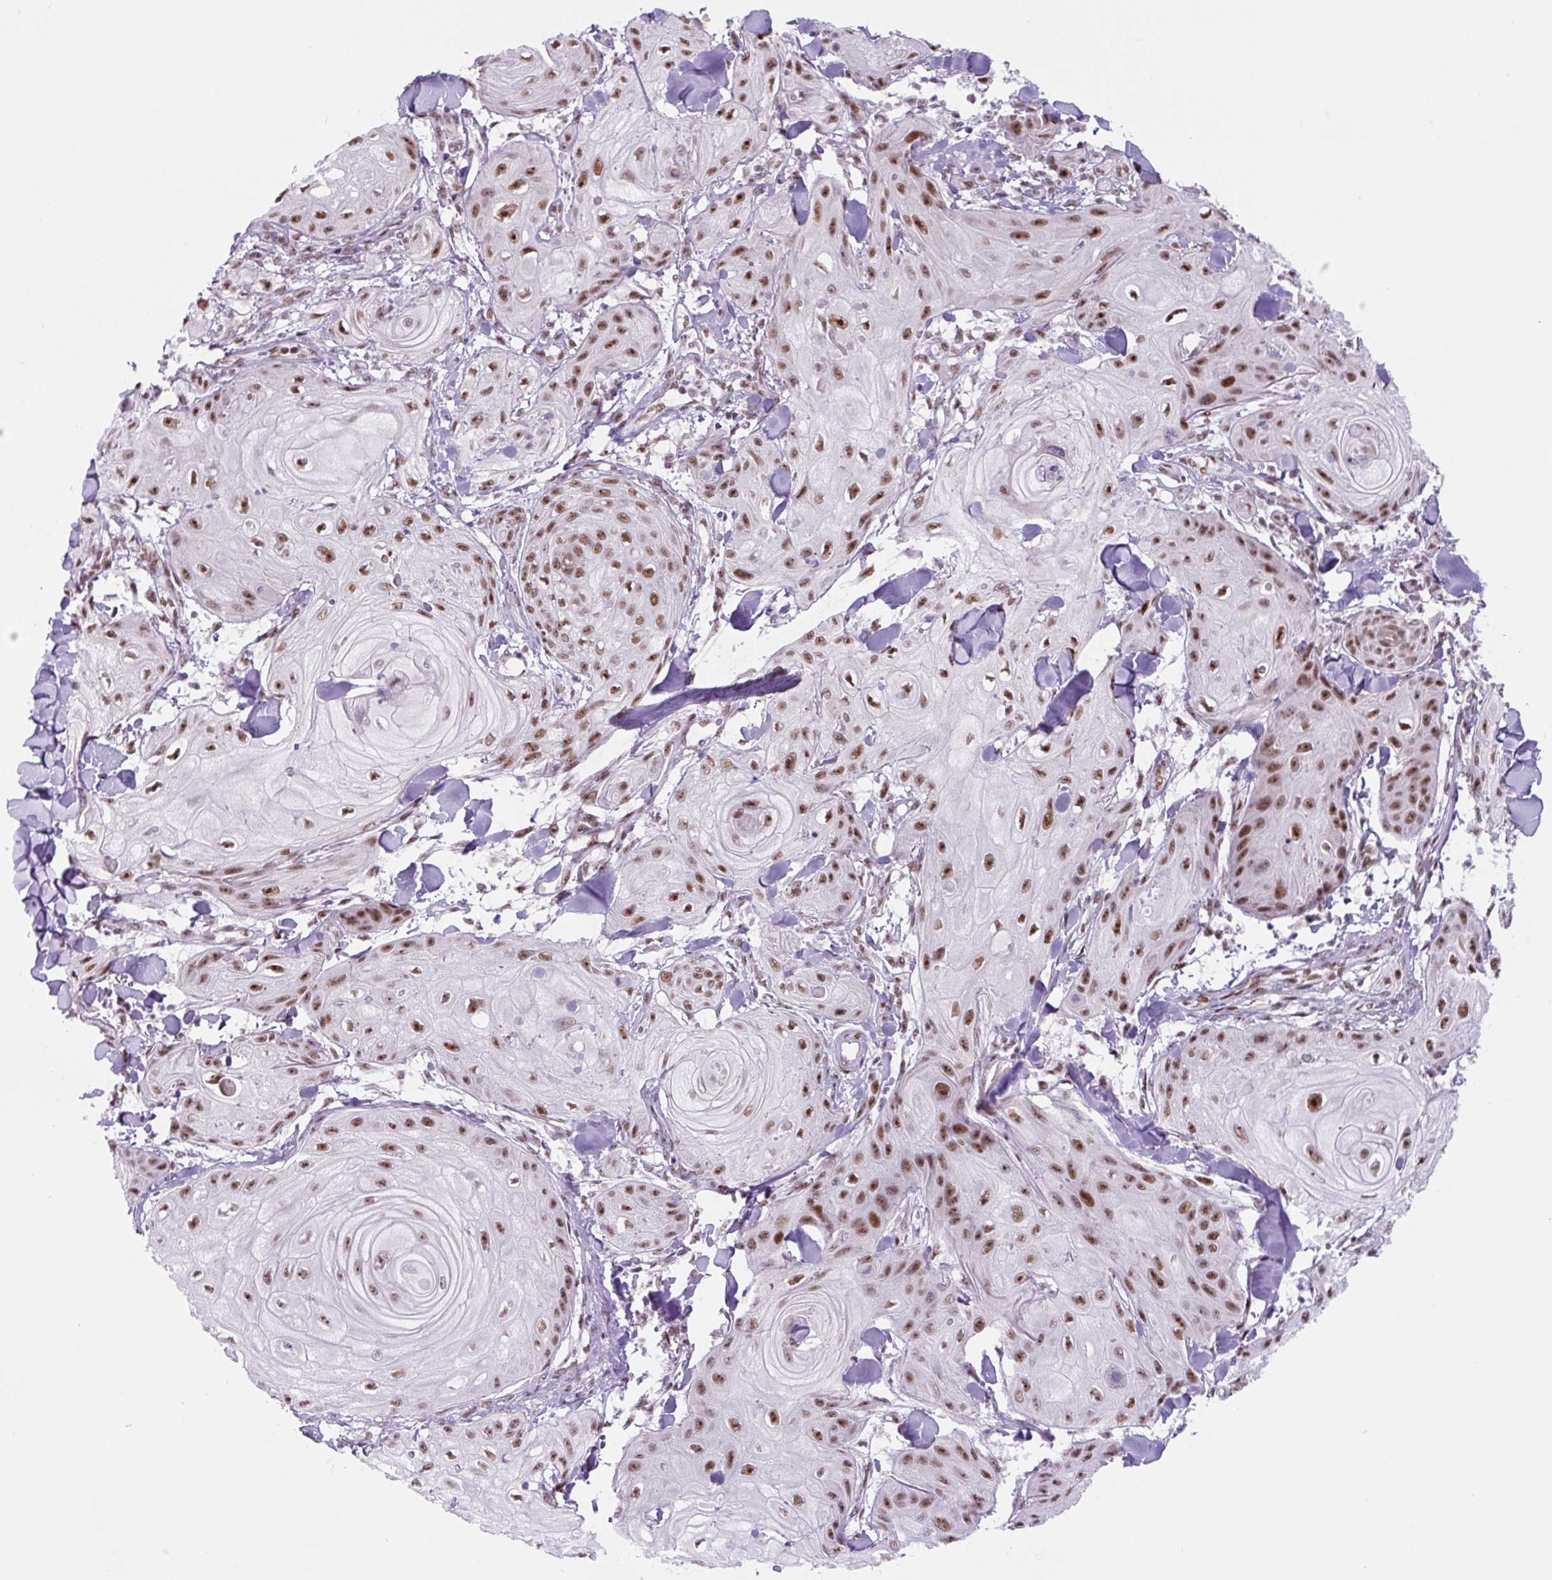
{"staining": {"intensity": "moderate", "quantity": ">75%", "location": "nuclear"}, "tissue": "skin cancer", "cell_type": "Tumor cells", "image_type": "cancer", "snomed": [{"axis": "morphology", "description": "Squamous cell carcinoma, NOS"}, {"axis": "topography", "description": "Skin"}], "caption": "Immunohistochemical staining of human squamous cell carcinoma (skin) exhibits medium levels of moderate nuclear protein expression in about >75% of tumor cells.", "gene": "TAF1A", "patient": {"sex": "male", "age": 74}}